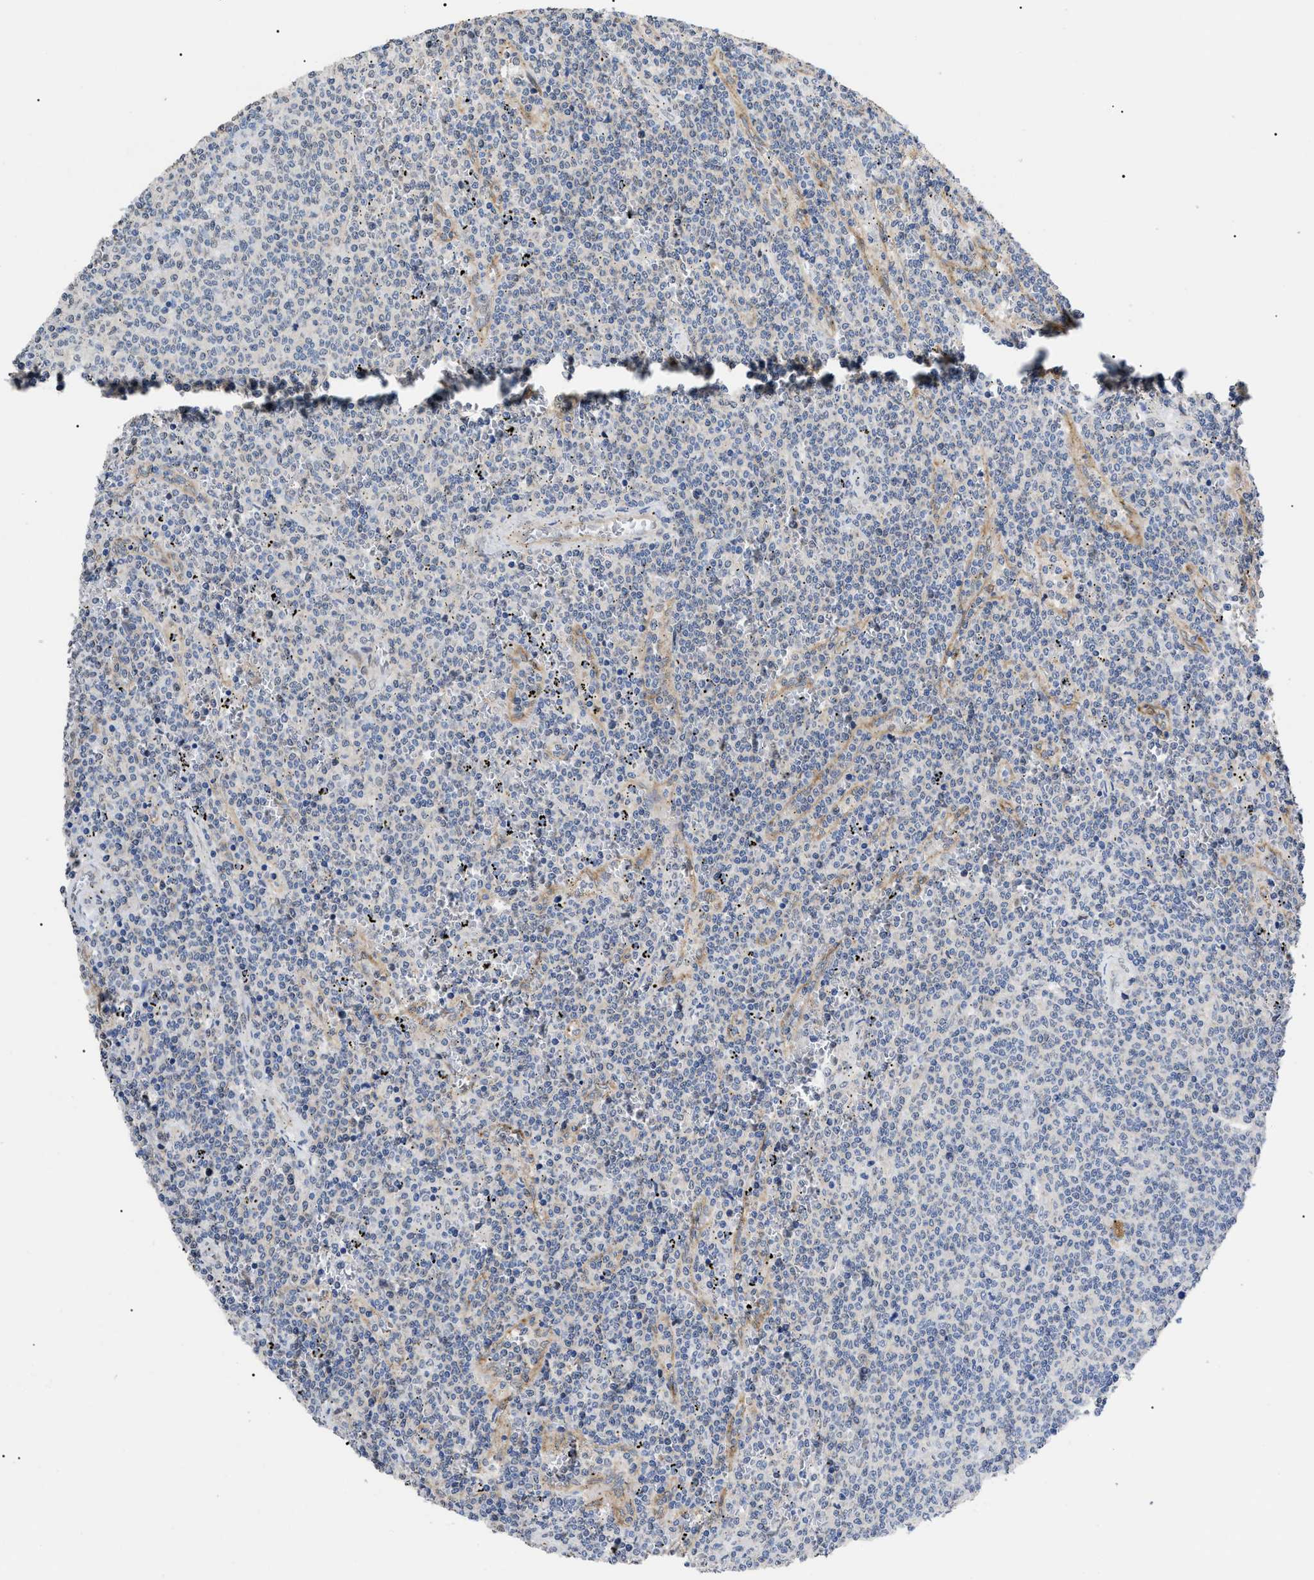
{"staining": {"intensity": "negative", "quantity": "none", "location": "none"}, "tissue": "lymphoma", "cell_type": "Tumor cells", "image_type": "cancer", "snomed": [{"axis": "morphology", "description": "Malignant lymphoma, non-Hodgkin's type, Low grade"}, {"axis": "topography", "description": "Spleen"}], "caption": "High power microscopy image of an IHC histopathology image of lymphoma, revealing no significant expression in tumor cells. (DAB IHC visualized using brightfield microscopy, high magnification).", "gene": "SFXN5", "patient": {"sex": "female", "age": 50}}